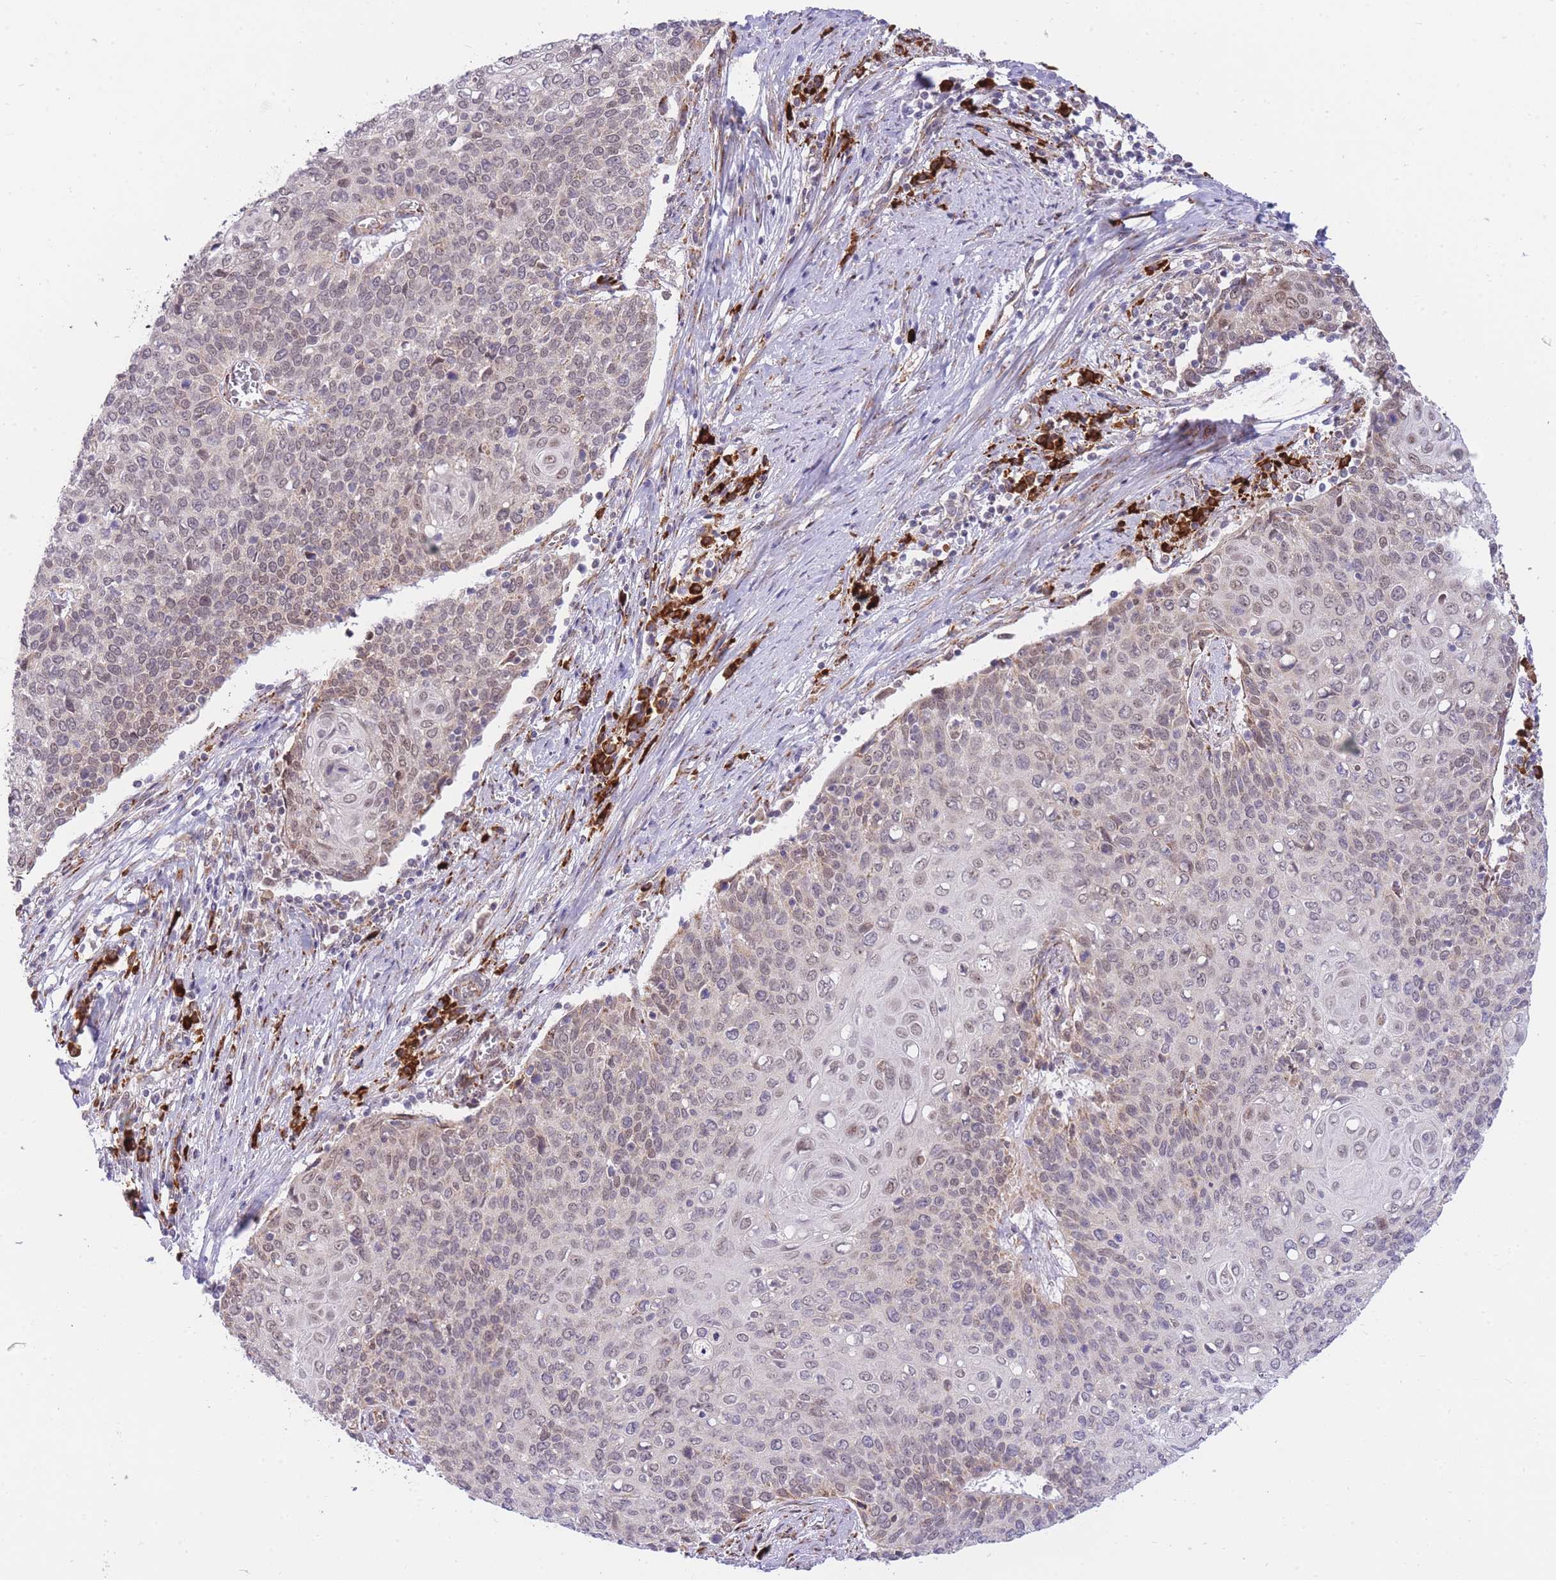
{"staining": {"intensity": "moderate", "quantity": "25%-75%", "location": "cytoplasmic/membranous,nuclear"}, "tissue": "cervical cancer", "cell_type": "Tumor cells", "image_type": "cancer", "snomed": [{"axis": "morphology", "description": "Squamous cell carcinoma, NOS"}, {"axis": "topography", "description": "Cervix"}], "caption": "Immunohistochemistry (IHC) image of neoplastic tissue: human cervical cancer stained using immunohistochemistry exhibits medium levels of moderate protein expression localized specifically in the cytoplasmic/membranous and nuclear of tumor cells, appearing as a cytoplasmic/membranous and nuclear brown color.", "gene": "EXOSC8", "patient": {"sex": "female", "age": 39}}